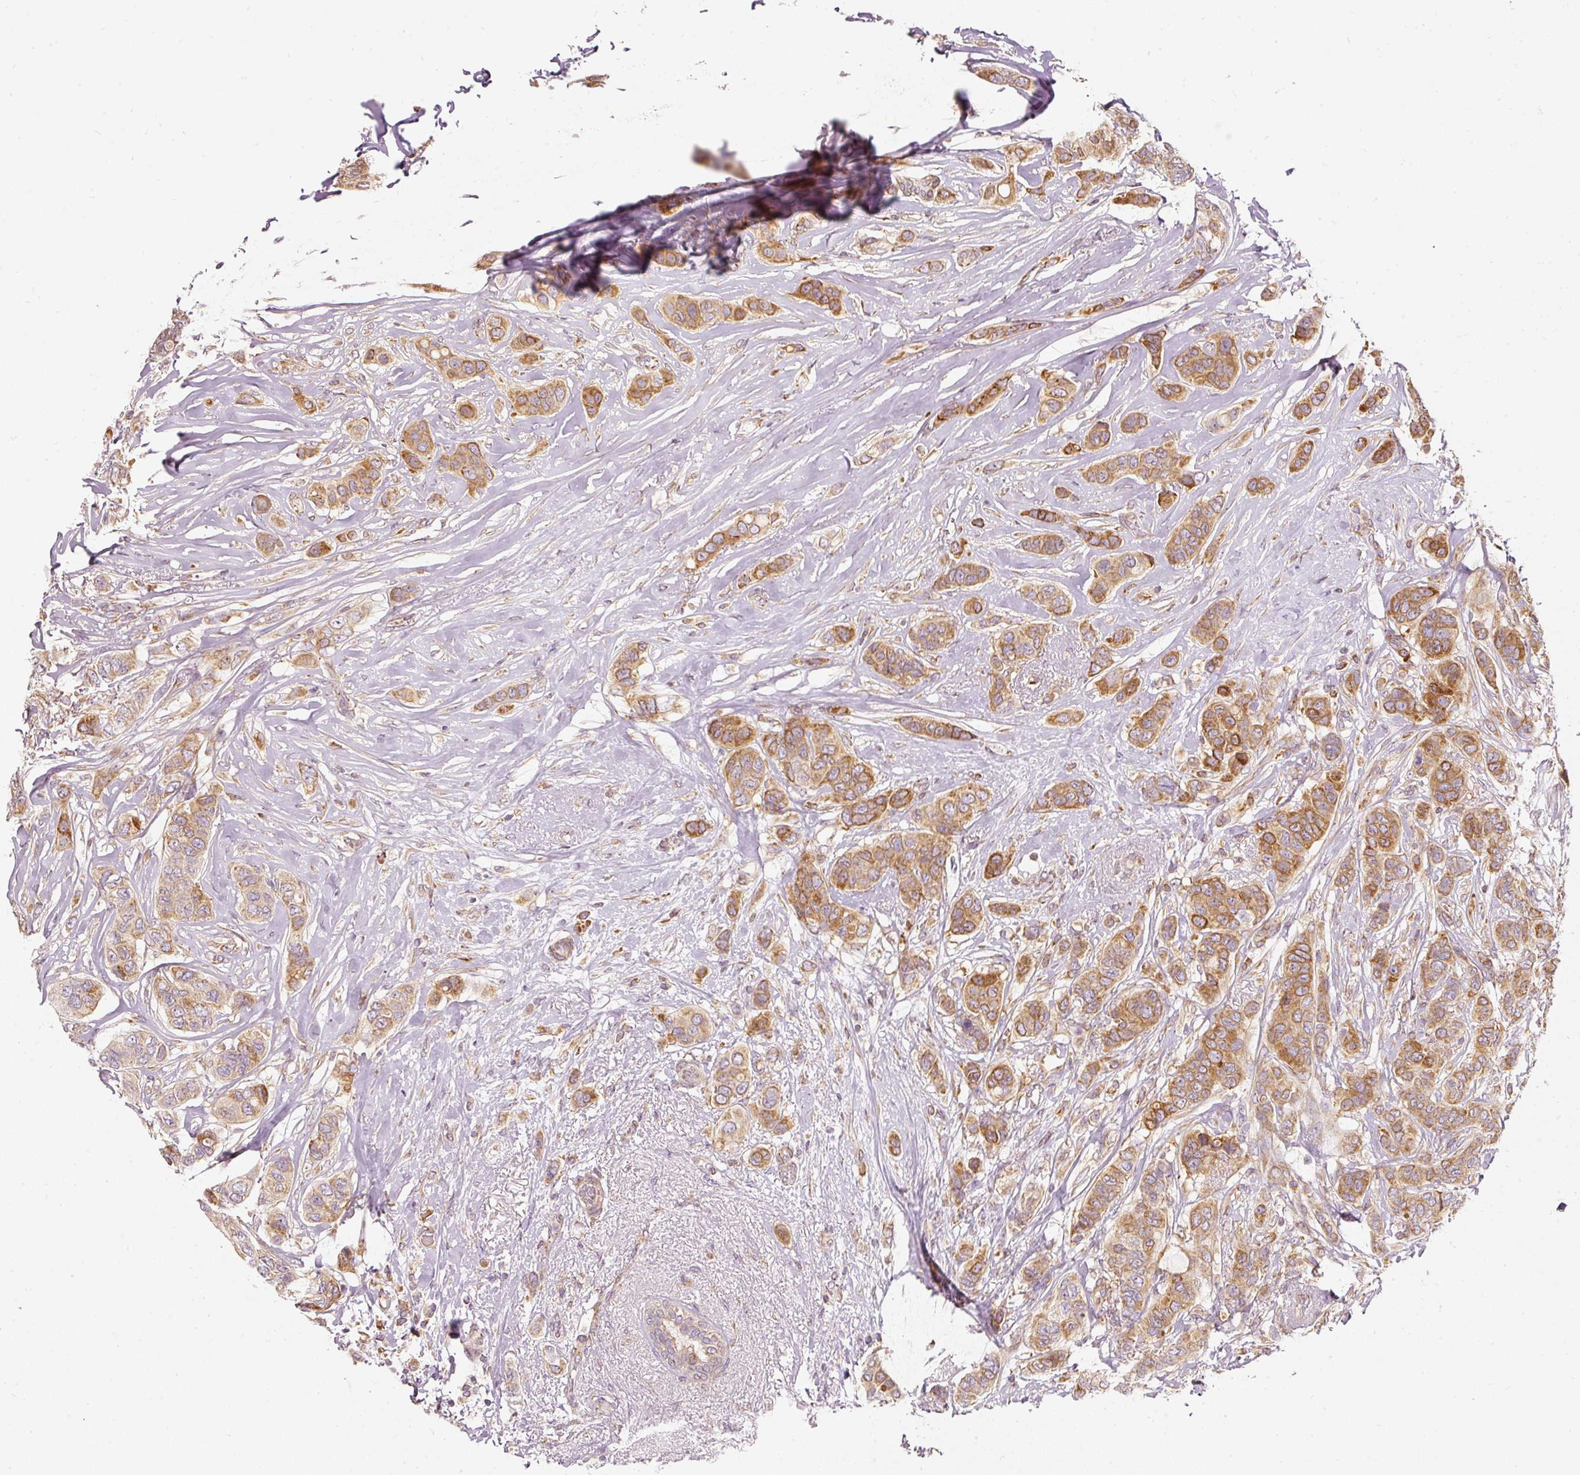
{"staining": {"intensity": "moderate", "quantity": ">75%", "location": "cytoplasmic/membranous"}, "tissue": "breast cancer", "cell_type": "Tumor cells", "image_type": "cancer", "snomed": [{"axis": "morphology", "description": "Lobular carcinoma"}, {"axis": "topography", "description": "Breast"}], "caption": "Moderate cytoplasmic/membranous protein expression is appreciated in approximately >75% of tumor cells in lobular carcinoma (breast).", "gene": "SNAPC5", "patient": {"sex": "female", "age": 51}}